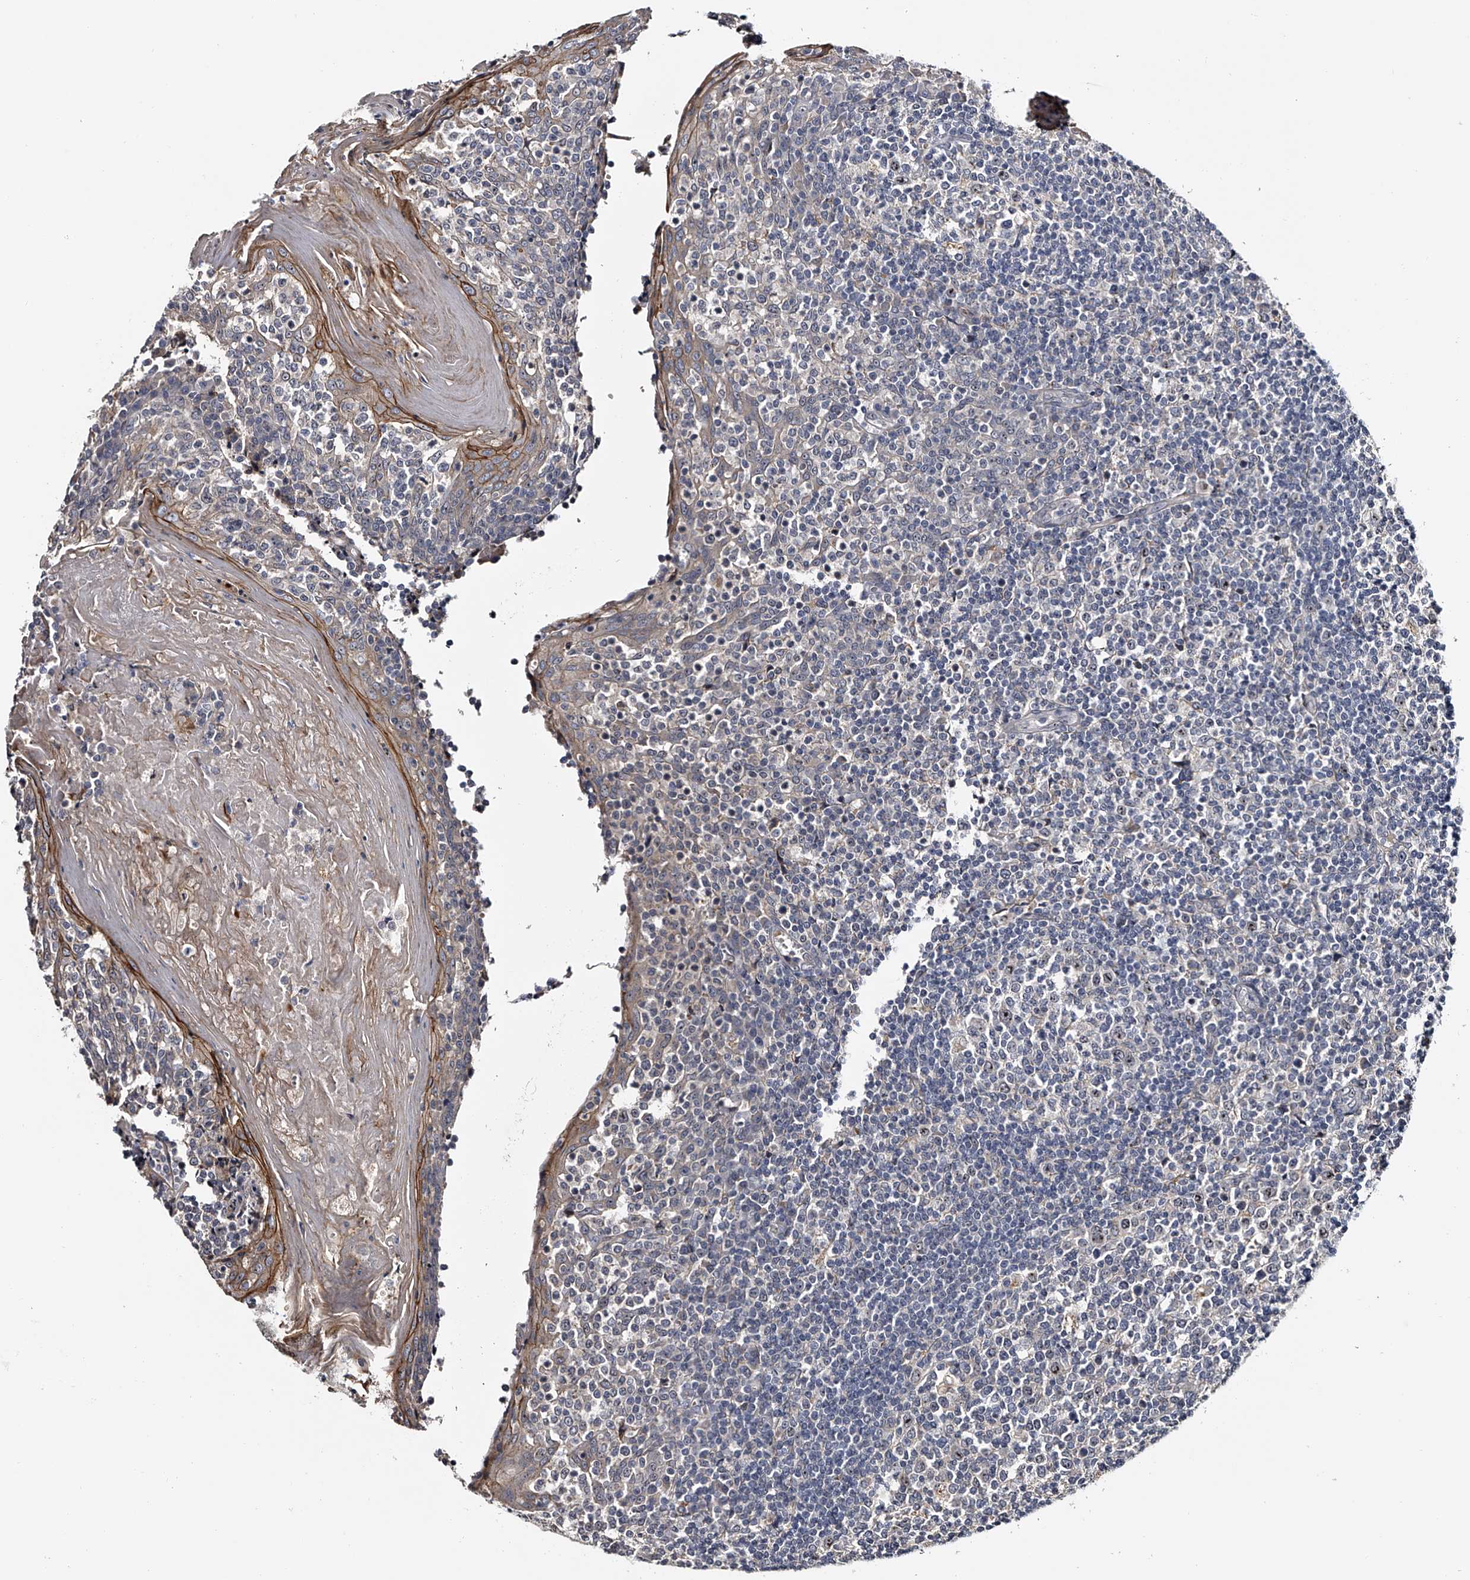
{"staining": {"intensity": "moderate", "quantity": "<25%", "location": "nuclear"}, "tissue": "tonsil", "cell_type": "Germinal center cells", "image_type": "normal", "snomed": [{"axis": "morphology", "description": "Normal tissue, NOS"}, {"axis": "topography", "description": "Tonsil"}], "caption": "IHC (DAB) staining of benign human tonsil shows moderate nuclear protein positivity in about <25% of germinal center cells.", "gene": "MDN1", "patient": {"sex": "female", "age": 19}}